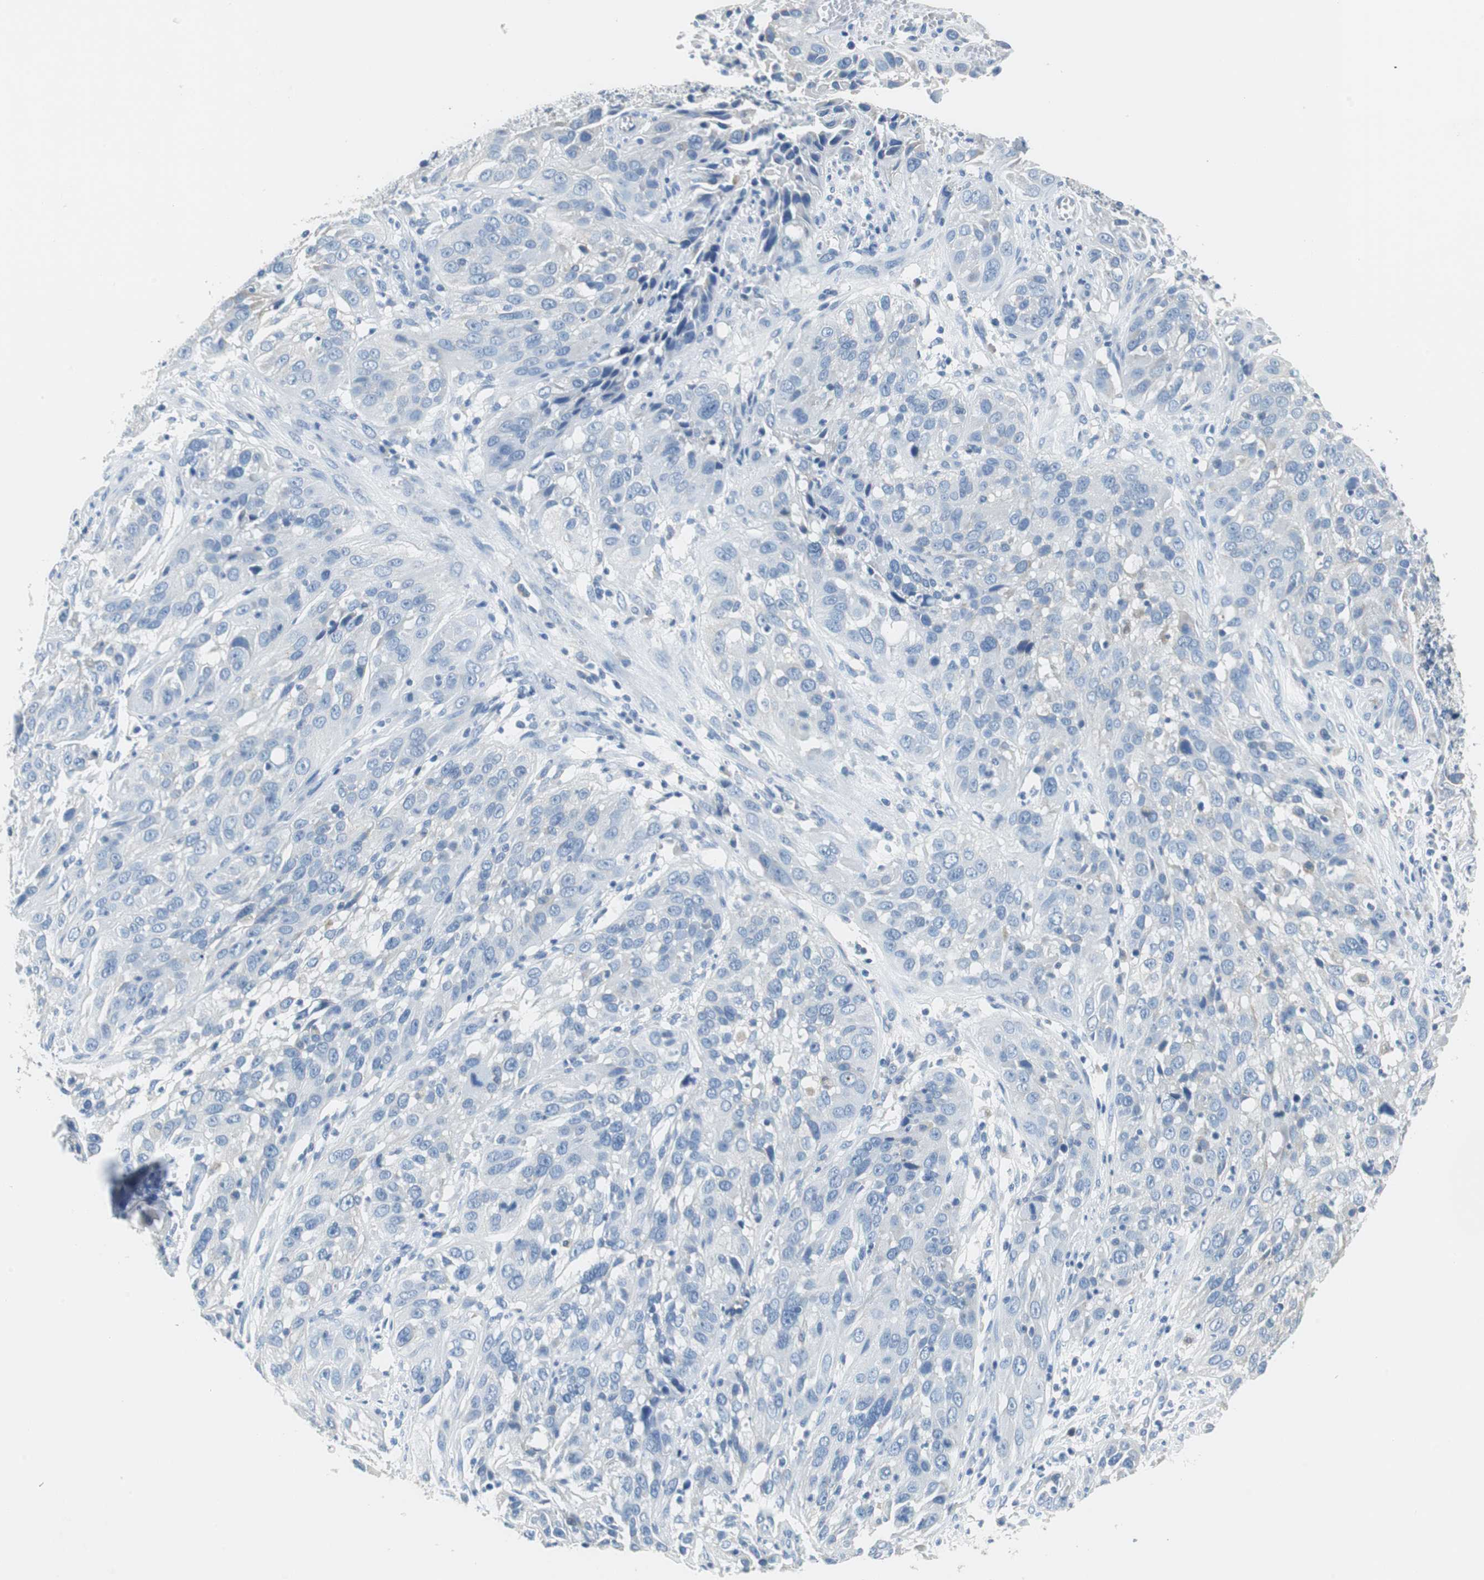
{"staining": {"intensity": "negative", "quantity": "none", "location": "none"}, "tissue": "cervical cancer", "cell_type": "Tumor cells", "image_type": "cancer", "snomed": [{"axis": "morphology", "description": "Squamous cell carcinoma, NOS"}, {"axis": "topography", "description": "Cervix"}], "caption": "A high-resolution histopathology image shows immunohistochemistry (IHC) staining of cervical squamous cell carcinoma, which exhibits no significant expression in tumor cells.", "gene": "TEX264", "patient": {"sex": "female", "age": 32}}